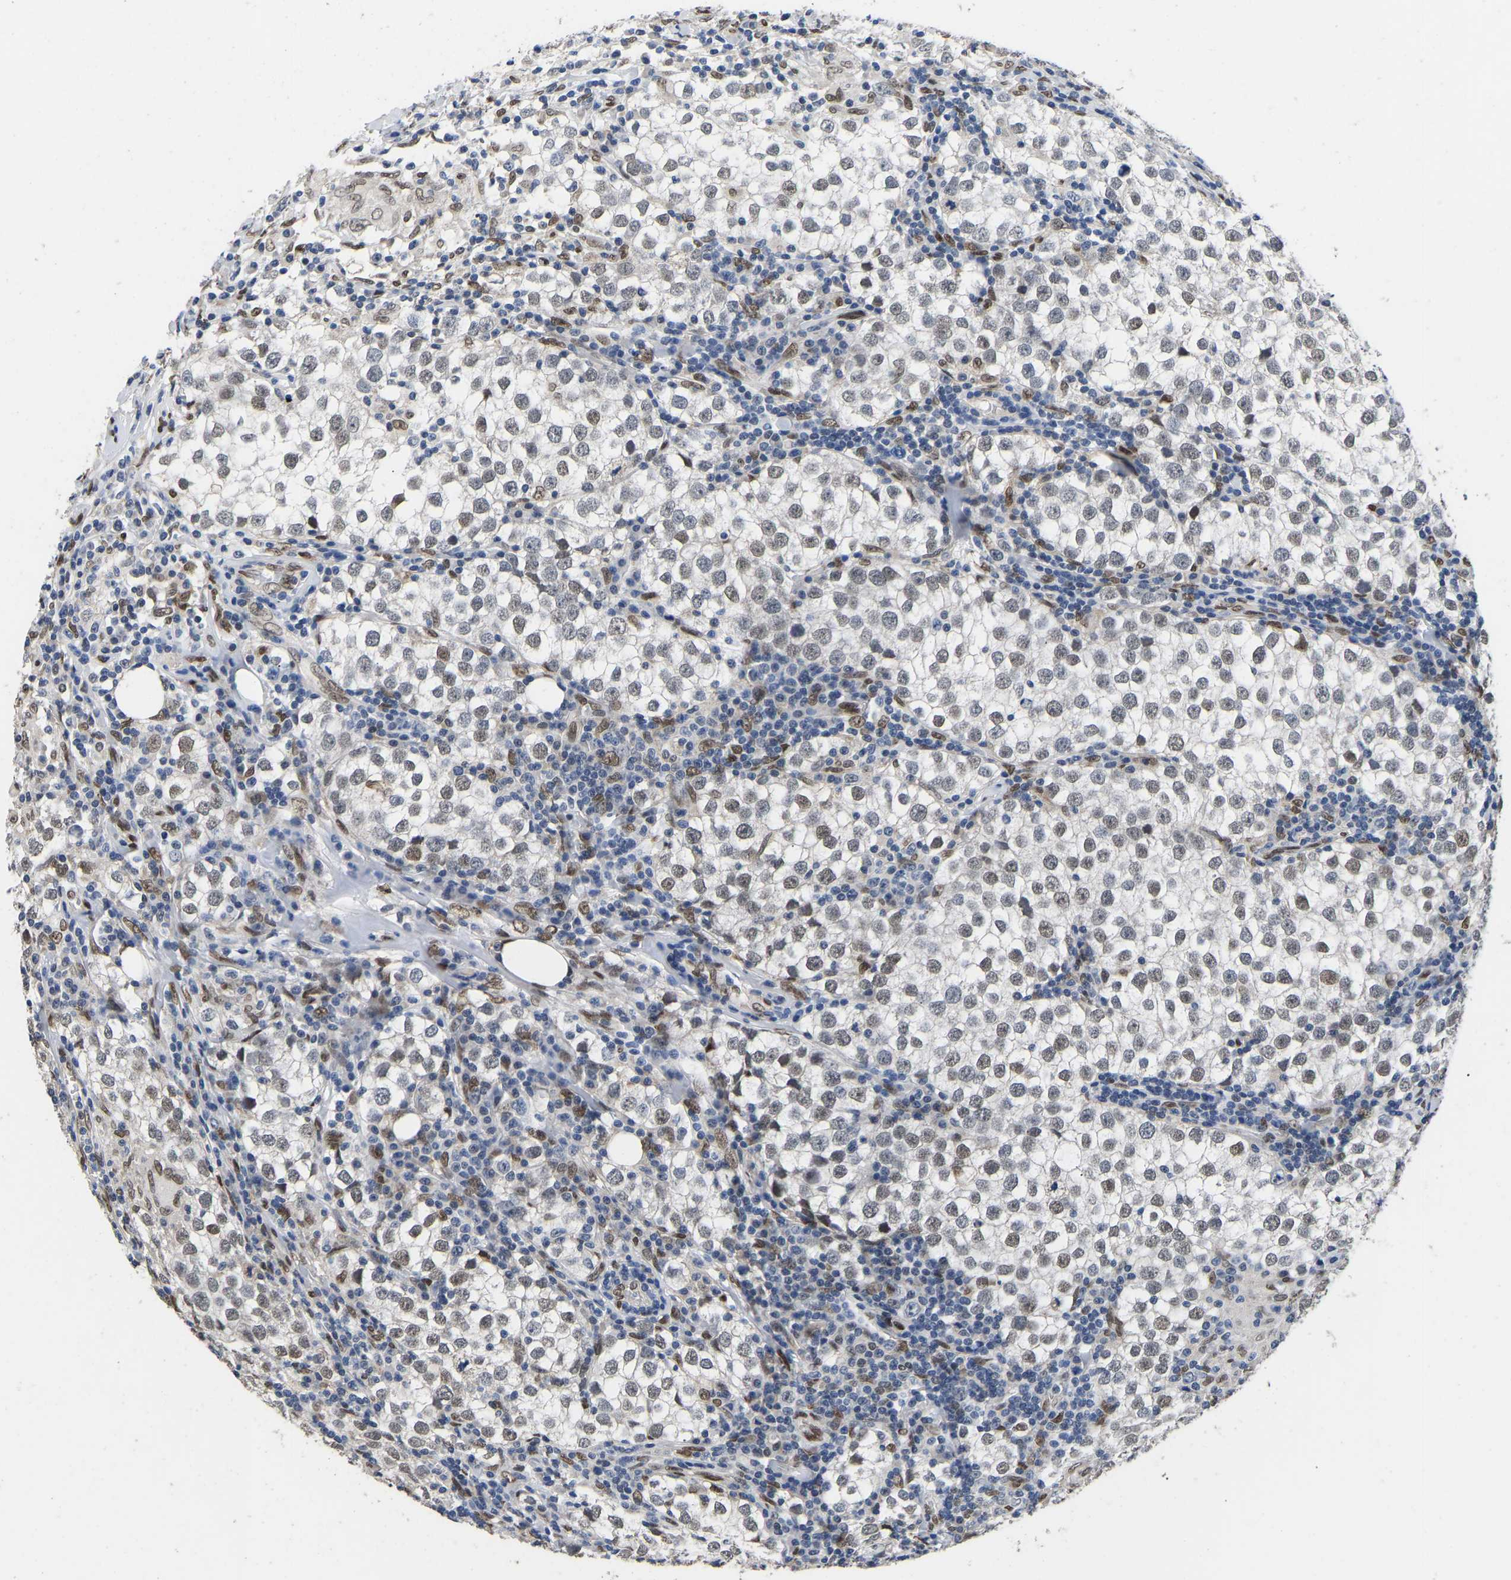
{"staining": {"intensity": "moderate", "quantity": "25%-75%", "location": "nuclear"}, "tissue": "testis cancer", "cell_type": "Tumor cells", "image_type": "cancer", "snomed": [{"axis": "morphology", "description": "Seminoma, NOS"}, {"axis": "morphology", "description": "Carcinoma, Embryonal, NOS"}, {"axis": "topography", "description": "Testis"}], "caption": "Human testis cancer stained with a protein marker demonstrates moderate staining in tumor cells.", "gene": "QKI", "patient": {"sex": "male", "age": 36}}